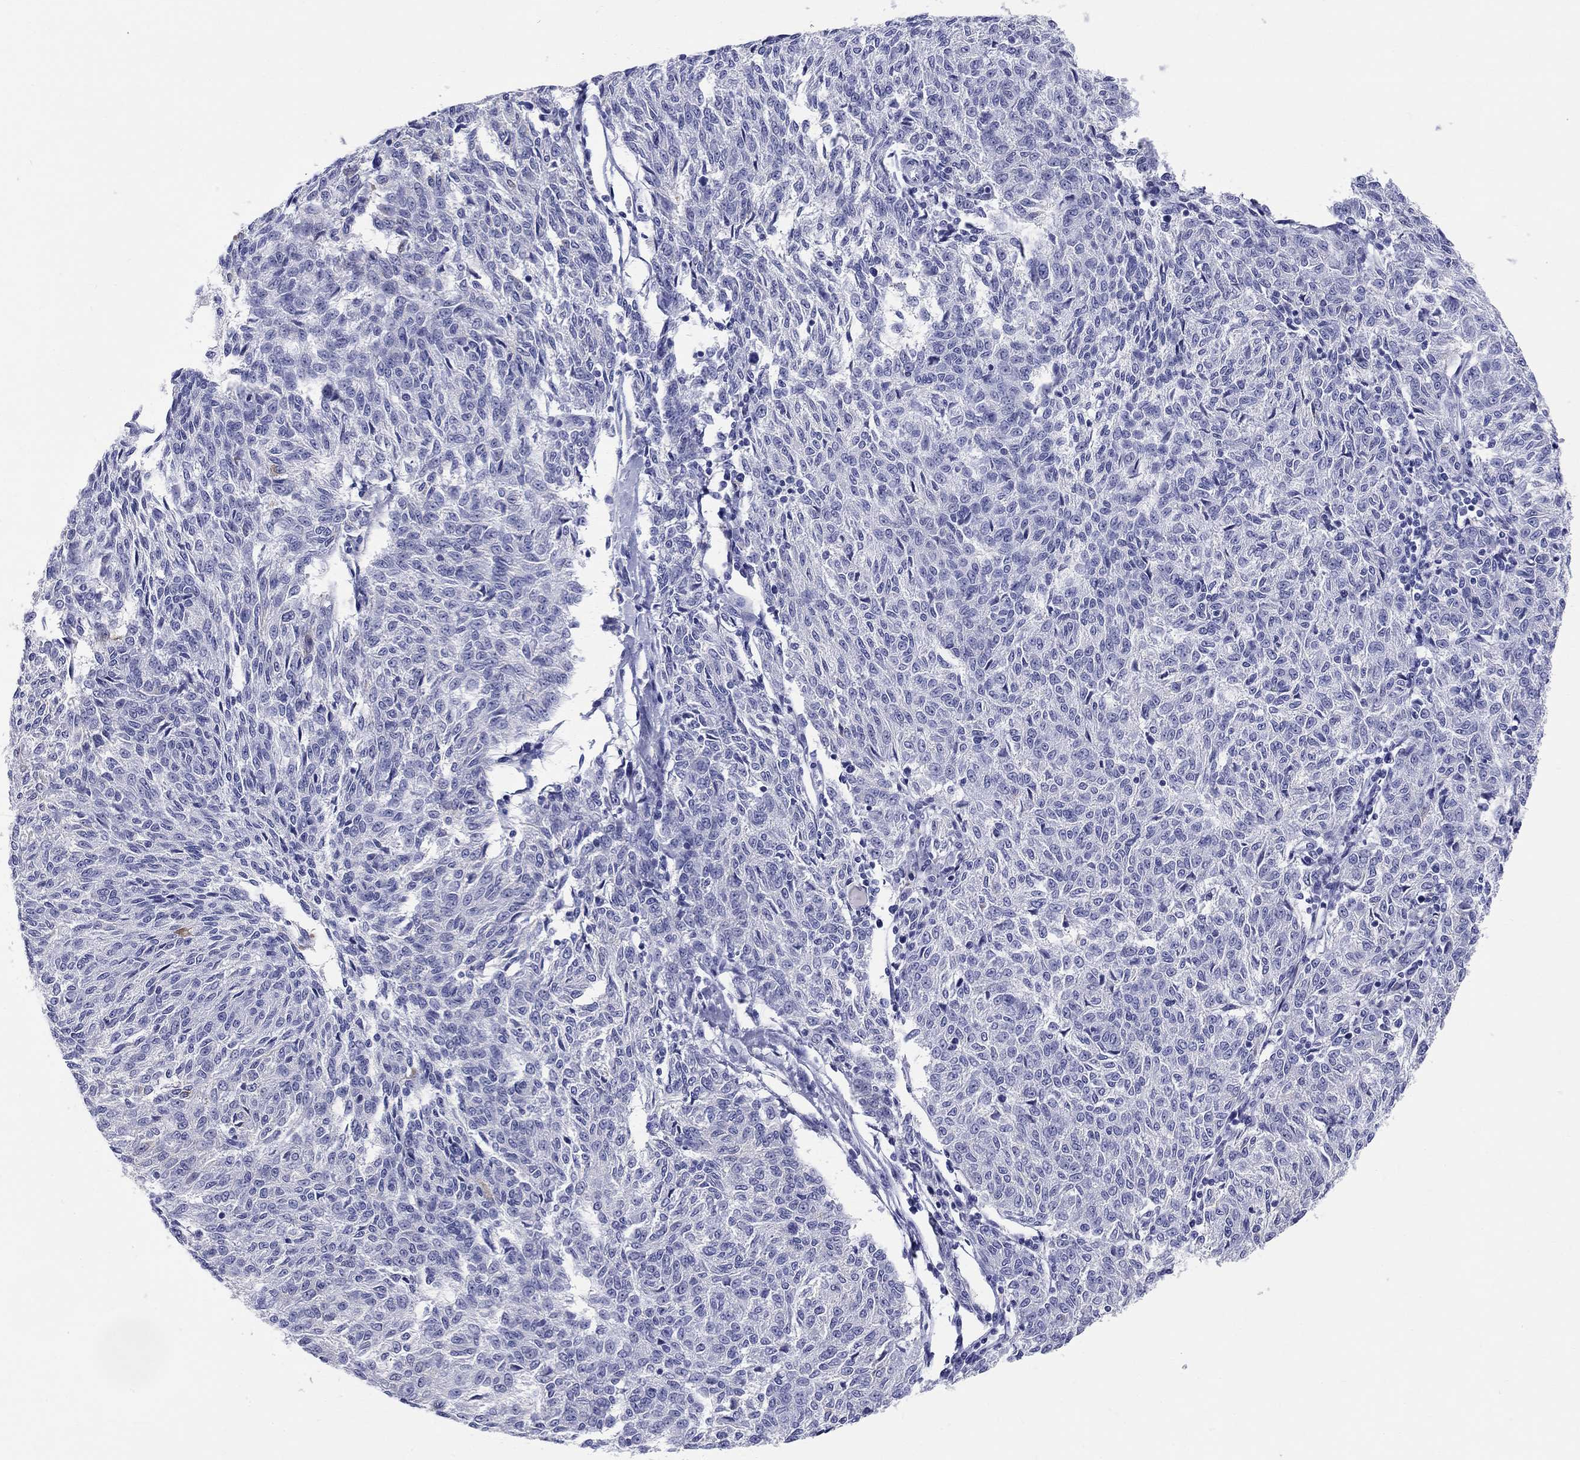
{"staining": {"intensity": "negative", "quantity": "none", "location": "none"}, "tissue": "melanoma", "cell_type": "Tumor cells", "image_type": "cancer", "snomed": [{"axis": "morphology", "description": "Malignant melanoma, NOS"}, {"axis": "topography", "description": "Skin"}], "caption": "Immunohistochemistry histopathology image of malignant melanoma stained for a protein (brown), which reveals no positivity in tumor cells.", "gene": "LAMP5", "patient": {"sex": "female", "age": 72}}